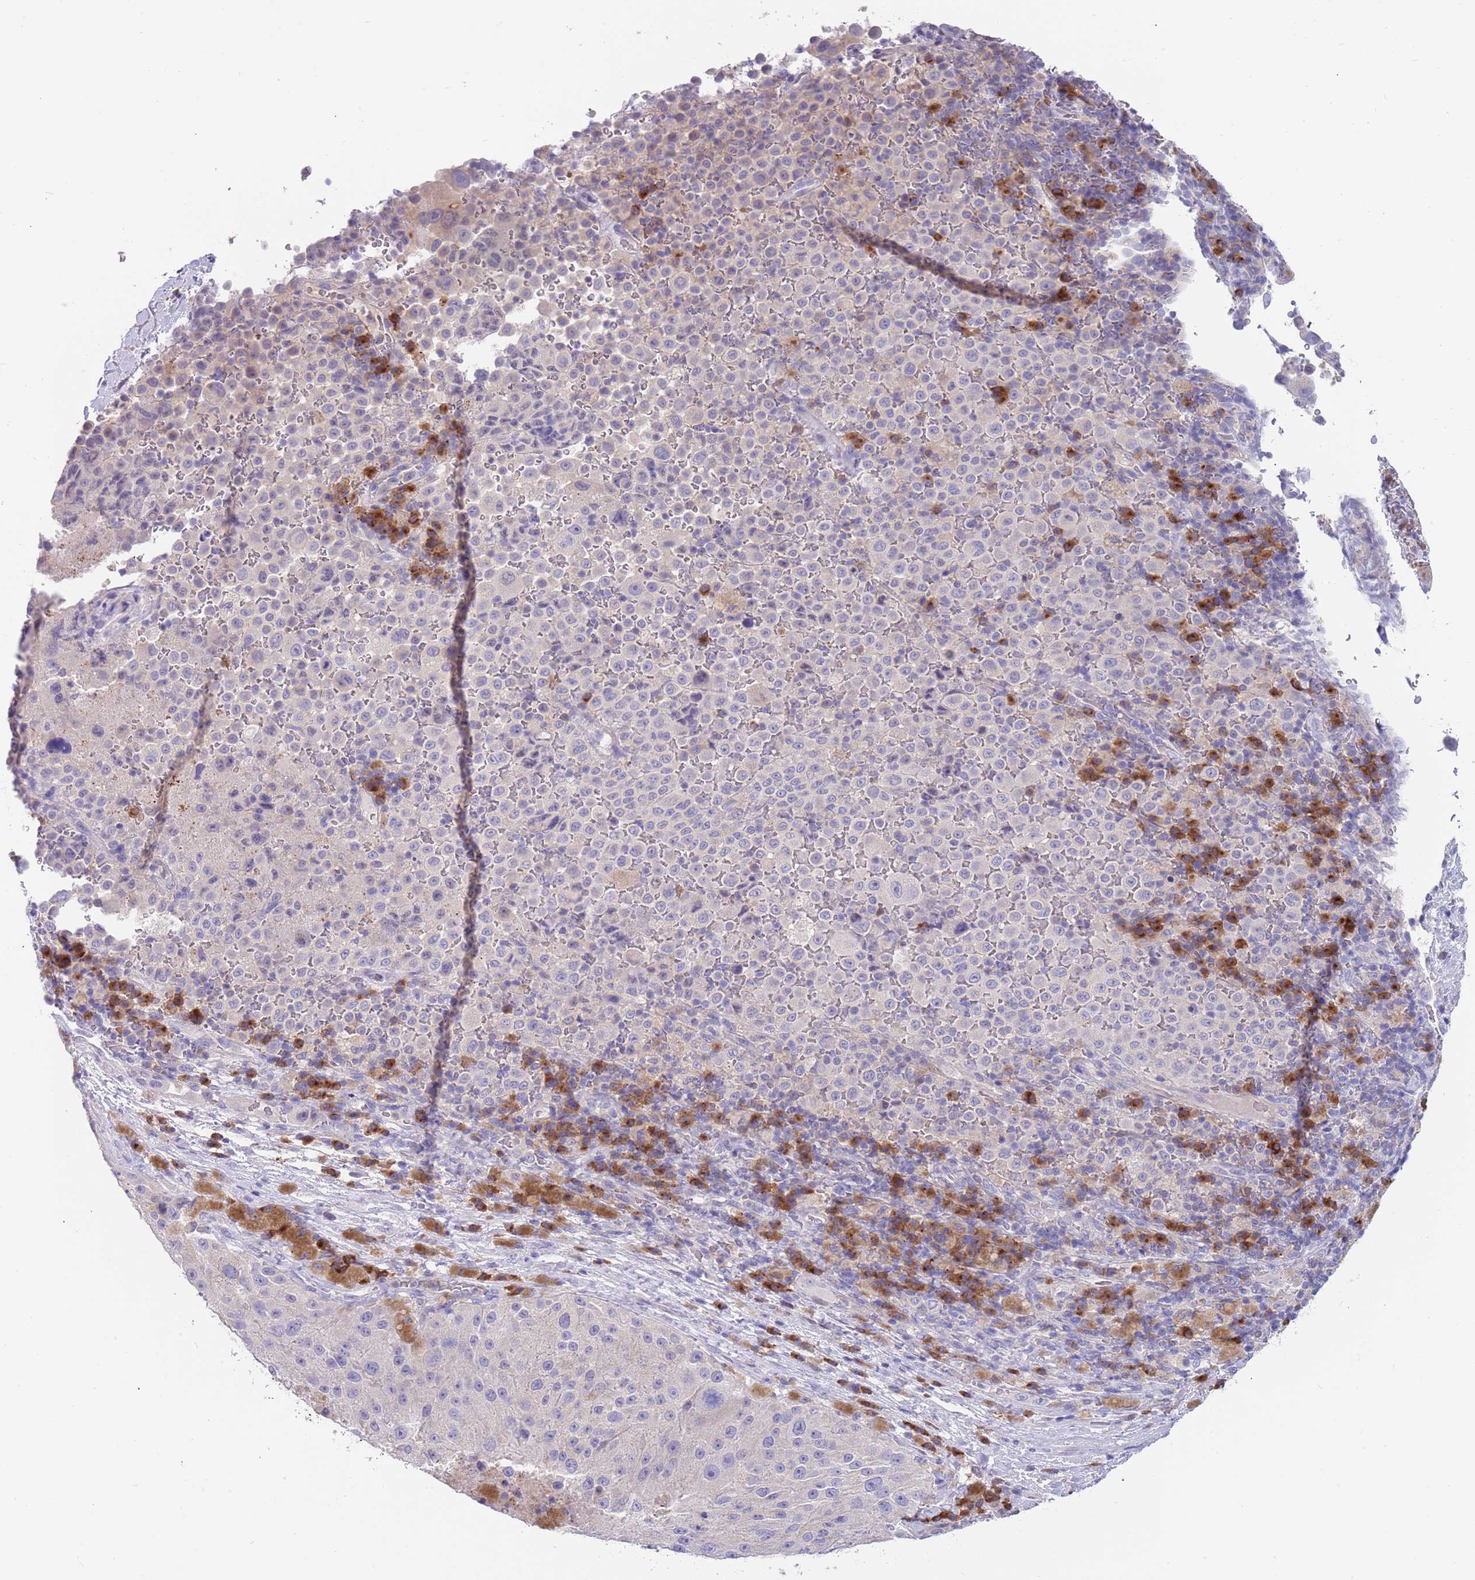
{"staining": {"intensity": "negative", "quantity": "none", "location": "none"}, "tissue": "melanoma", "cell_type": "Tumor cells", "image_type": "cancer", "snomed": [{"axis": "morphology", "description": "Malignant melanoma, Metastatic site"}, {"axis": "topography", "description": "Lymph node"}], "caption": "Protein analysis of melanoma exhibits no significant expression in tumor cells.", "gene": "TYW1", "patient": {"sex": "male", "age": 62}}